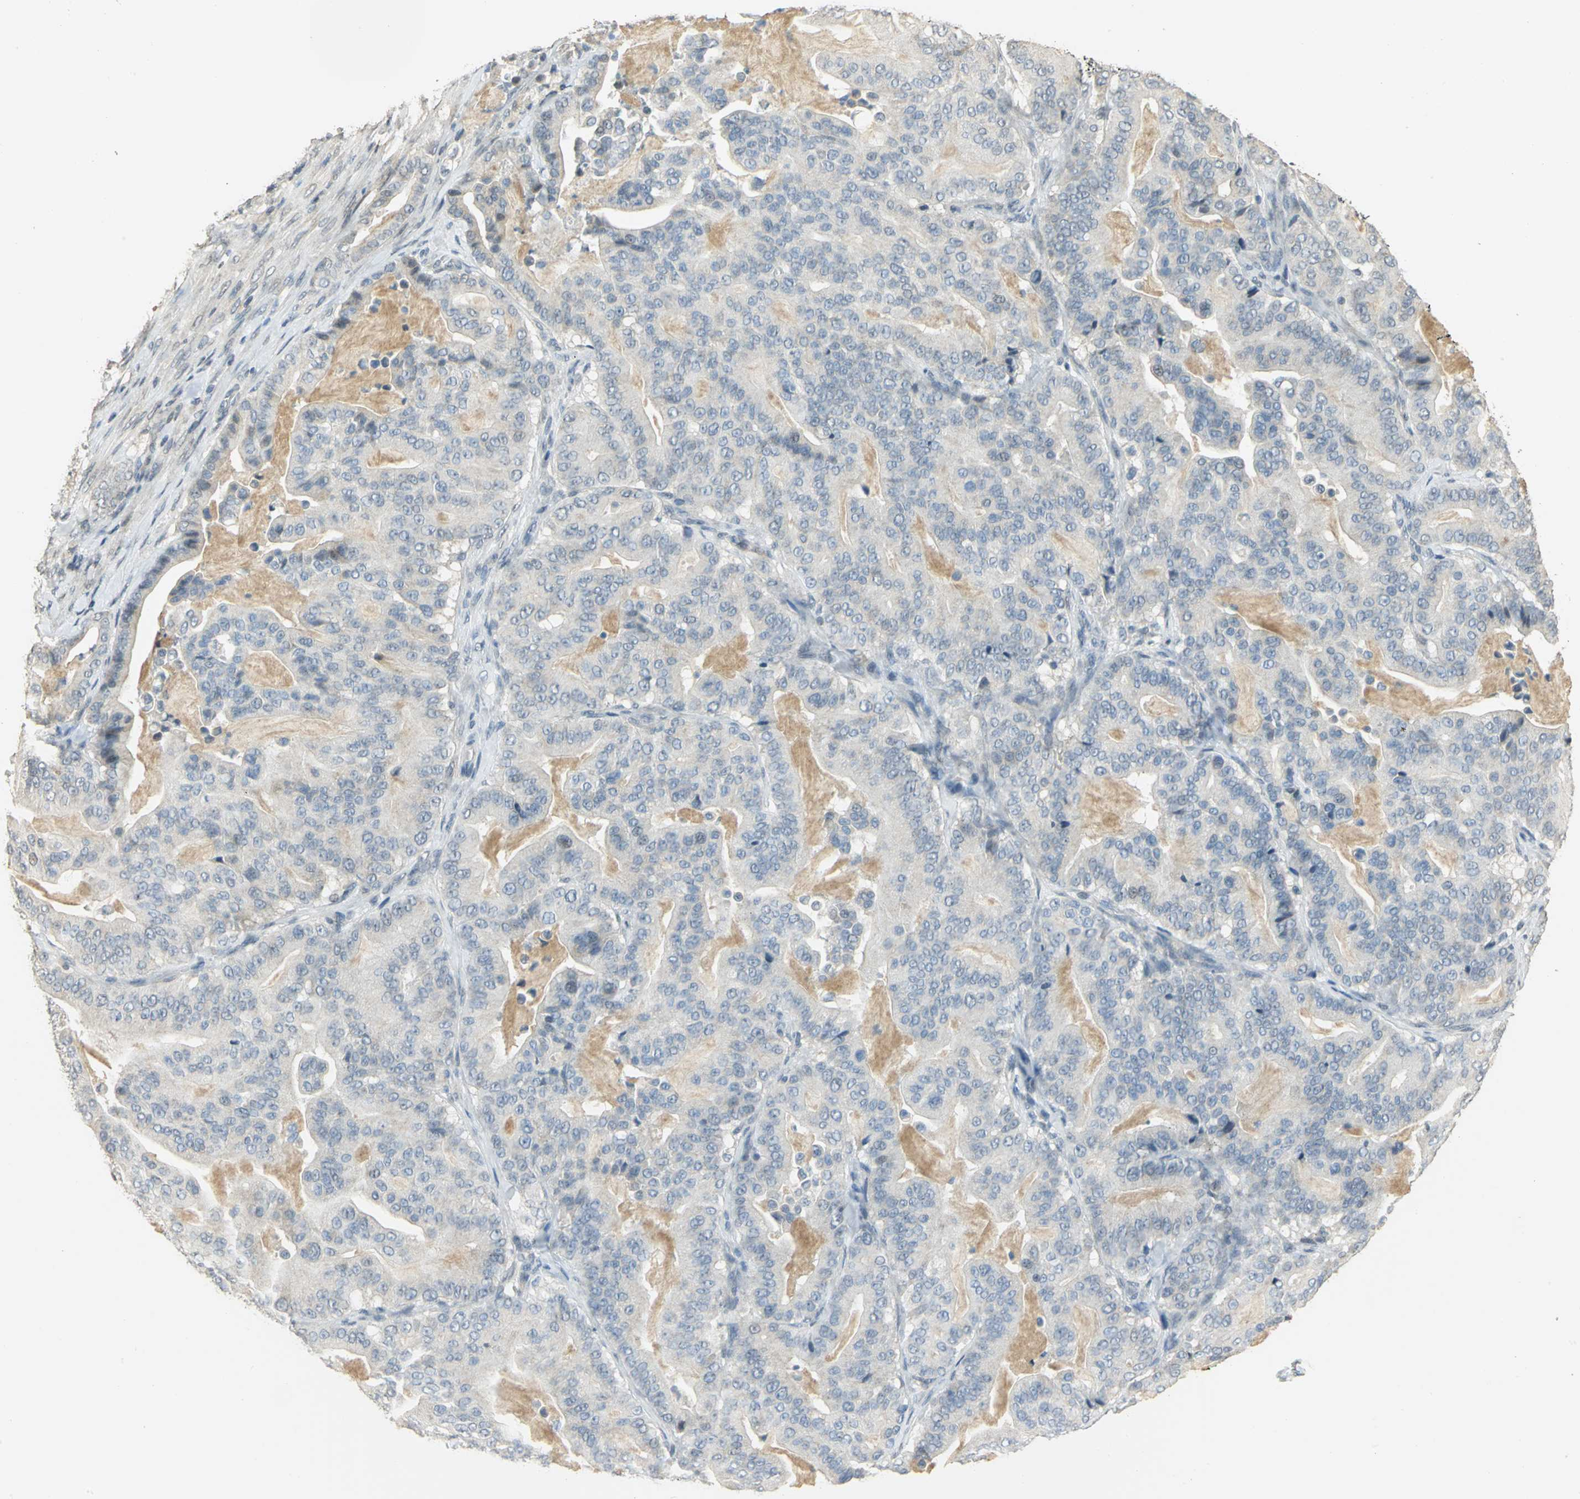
{"staining": {"intensity": "negative", "quantity": "none", "location": "none"}, "tissue": "pancreatic cancer", "cell_type": "Tumor cells", "image_type": "cancer", "snomed": [{"axis": "morphology", "description": "Adenocarcinoma, NOS"}, {"axis": "topography", "description": "Pancreas"}], "caption": "Immunohistochemistry (IHC) of human pancreatic cancer (adenocarcinoma) shows no expression in tumor cells.", "gene": "DNAJB6", "patient": {"sex": "male", "age": 63}}